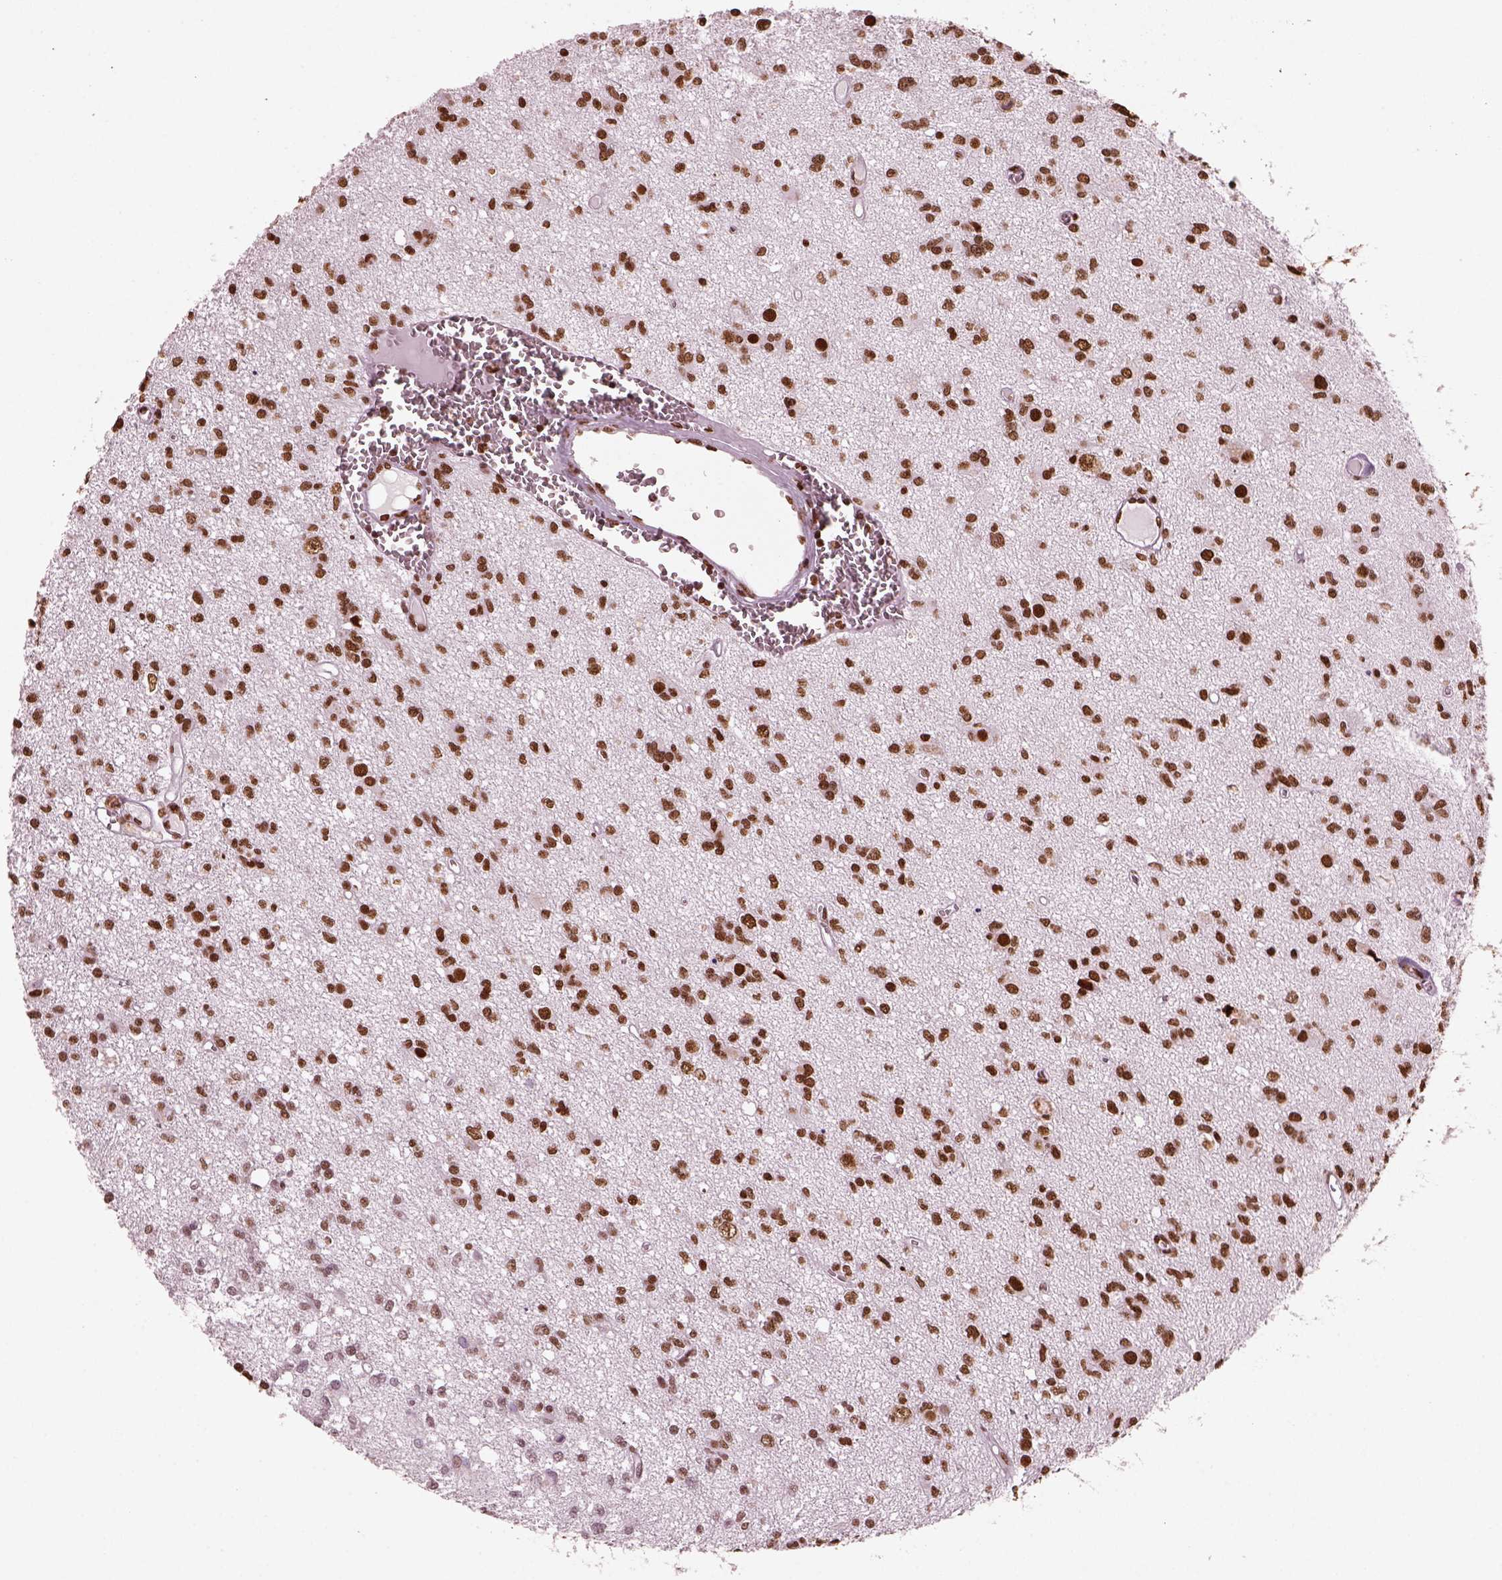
{"staining": {"intensity": "strong", "quantity": ">75%", "location": "nuclear"}, "tissue": "glioma", "cell_type": "Tumor cells", "image_type": "cancer", "snomed": [{"axis": "morphology", "description": "Glioma, malignant, Low grade"}, {"axis": "topography", "description": "Brain"}], "caption": "Strong nuclear staining is present in about >75% of tumor cells in glioma. The staining is performed using DAB brown chromogen to label protein expression. The nuclei are counter-stained blue using hematoxylin.", "gene": "CBFA2T3", "patient": {"sex": "male", "age": 64}}